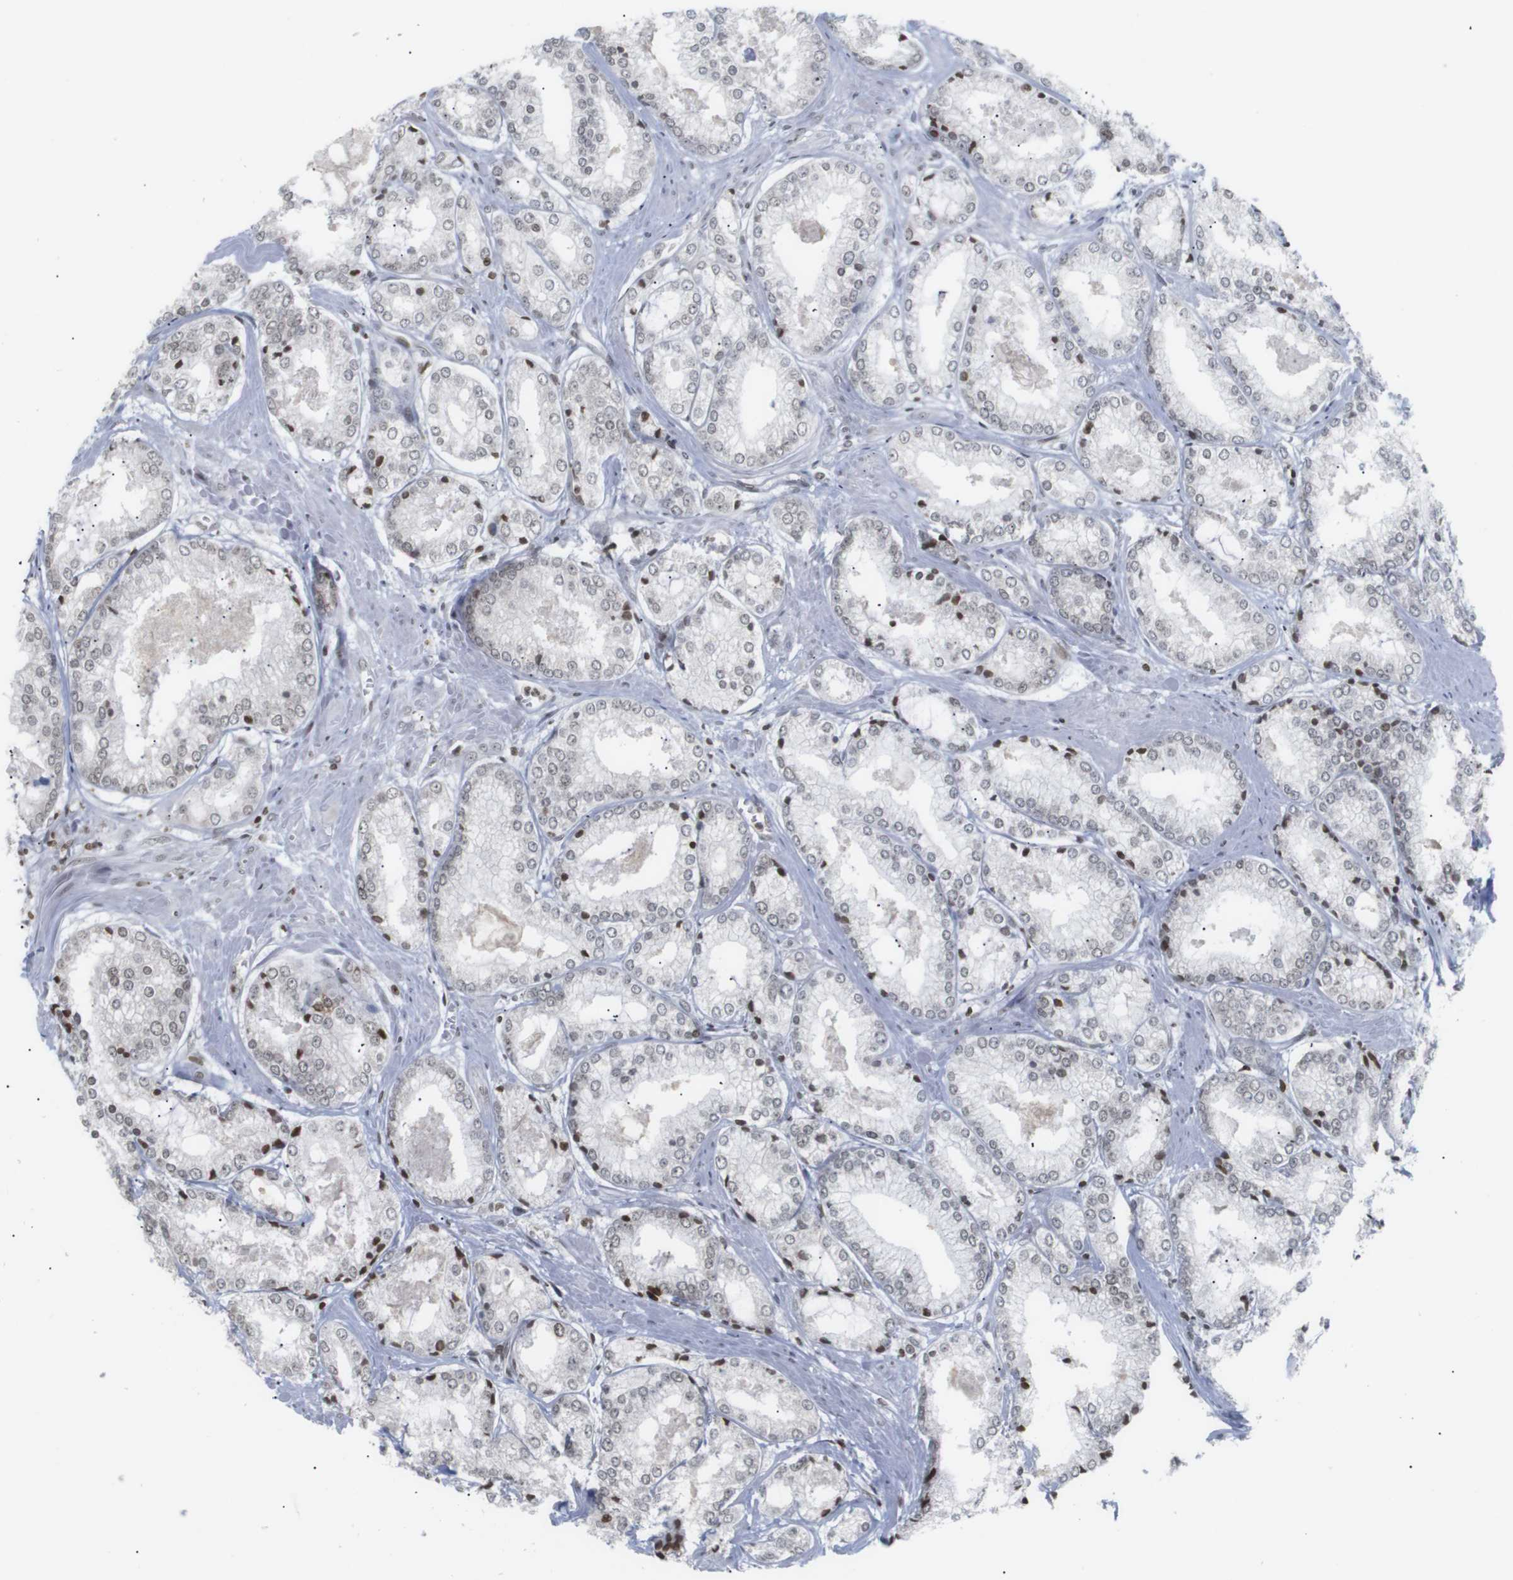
{"staining": {"intensity": "weak", "quantity": ">75%", "location": "nuclear"}, "tissue": "prostate cancer", "cell_type": "Tumor cells", "image_type": "cancer", "snomed": [{"axis": "morphology", "description": "Adenocarcinoma, Low grade"}, {"axis": "topography", "description": "Prostate"}], "caption": "Prostate adenocarcinoma (low-grade) stained with a protein marker shows weak staining in tumor cells.", "gene": "ETV5", "patient": {"sex": "male", "age": 64}}